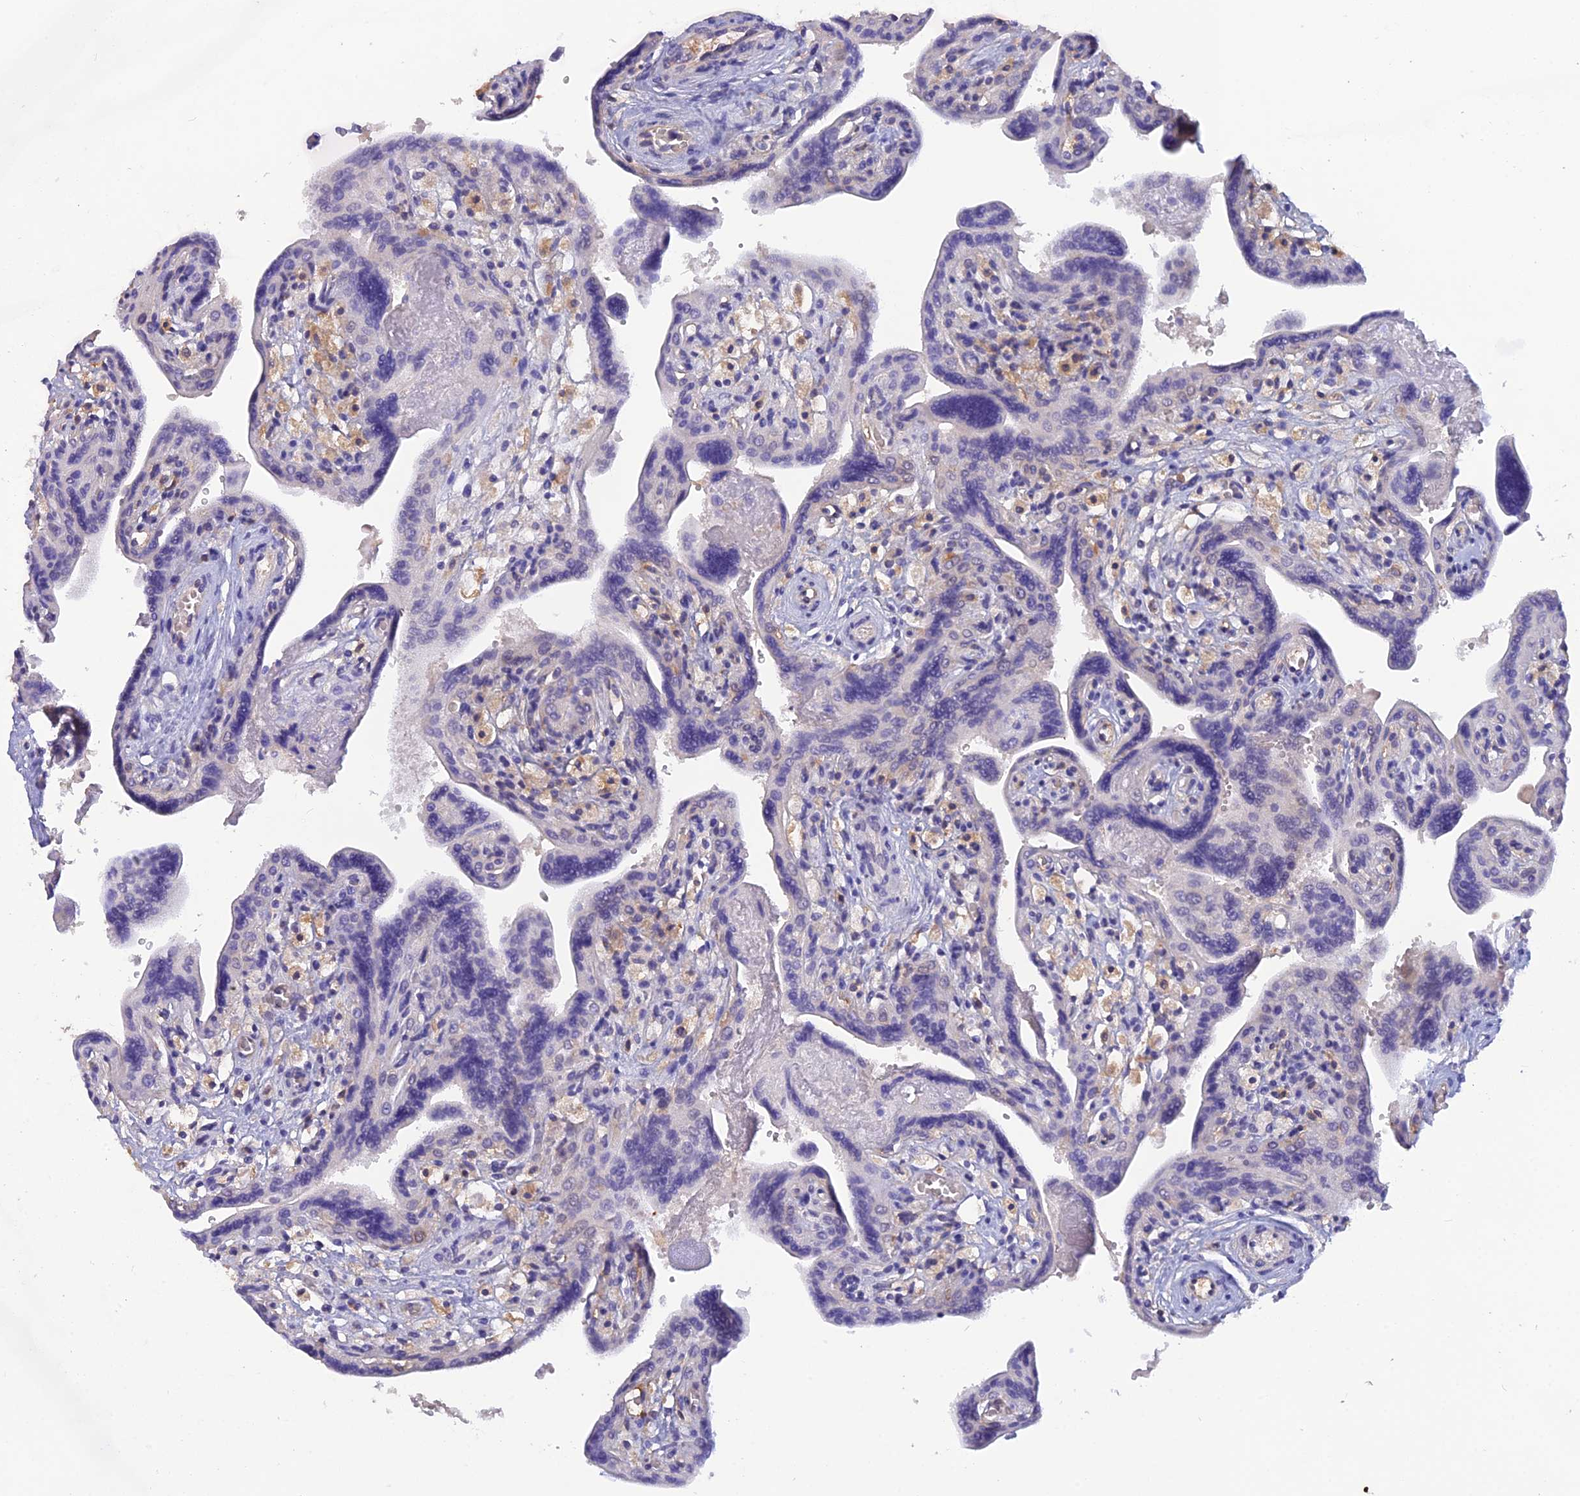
{"staining": {"intensity": "negative", "quantity": "none", "location": "none"}, "tissue": "placenta", "cell_type": "Trophoblastic cells", "image_type": "normal", "snomed": [{"axis": "morphology", "description": "Normal tissue, NOS"}, {"axis": "topography", "description": "Placenta"}], "caption": "Histopathology image shows no significant protein staining in trophoblastic cells of normal placenta. (Stains: DAB immunohistochemistry (IHC) with hematoxylin counter stain, Microscopy: brightfield microscopy at high magnification).", "gene": "HINT1", "patient": {"sex": "female", "age": 37}}